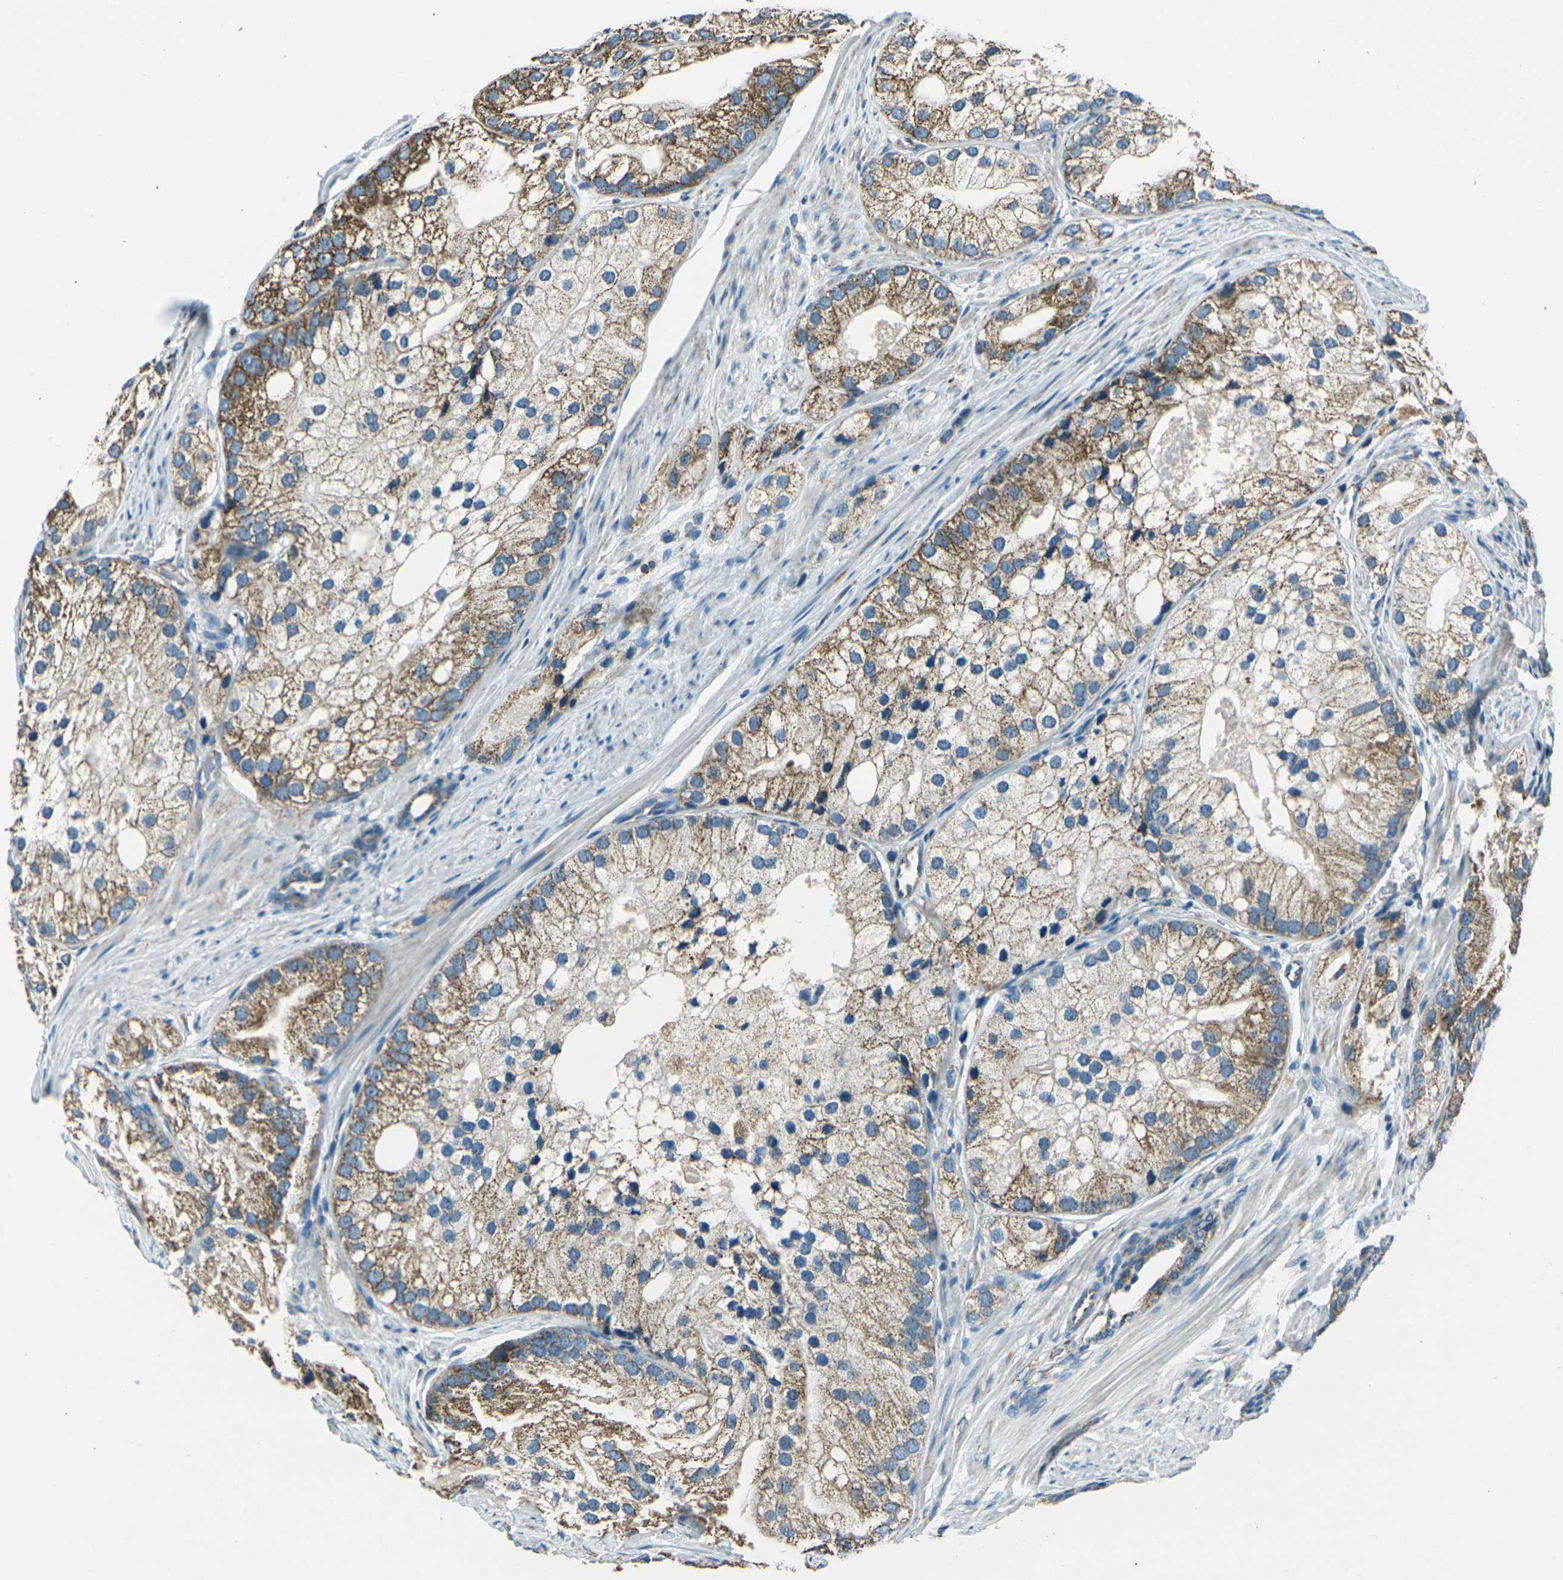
{"staining": {"intensity": "moderate", "quantity": ">75%", "location": "cytoplasmic/membranous"}, "tissue": "prostate cancer", "cell_type": "Tumor cells", "image_type": "cancer", "snomed": [{"axis": "morphology", "description": "Adenocarcinoma, Low grade"}, {"axis": "topography", "description": "Prostate"}], "caption": "Immunohistochemistry micrograph of human prostate cancer (low-grade adenocarcinoma) stained for a protein (brown), which shows medium levels of moderate cytoplasmic/membranous expression in about >75% of tumor cells.", "gene": "IRF3", "patient": {"sex": "male", "age": 69}}